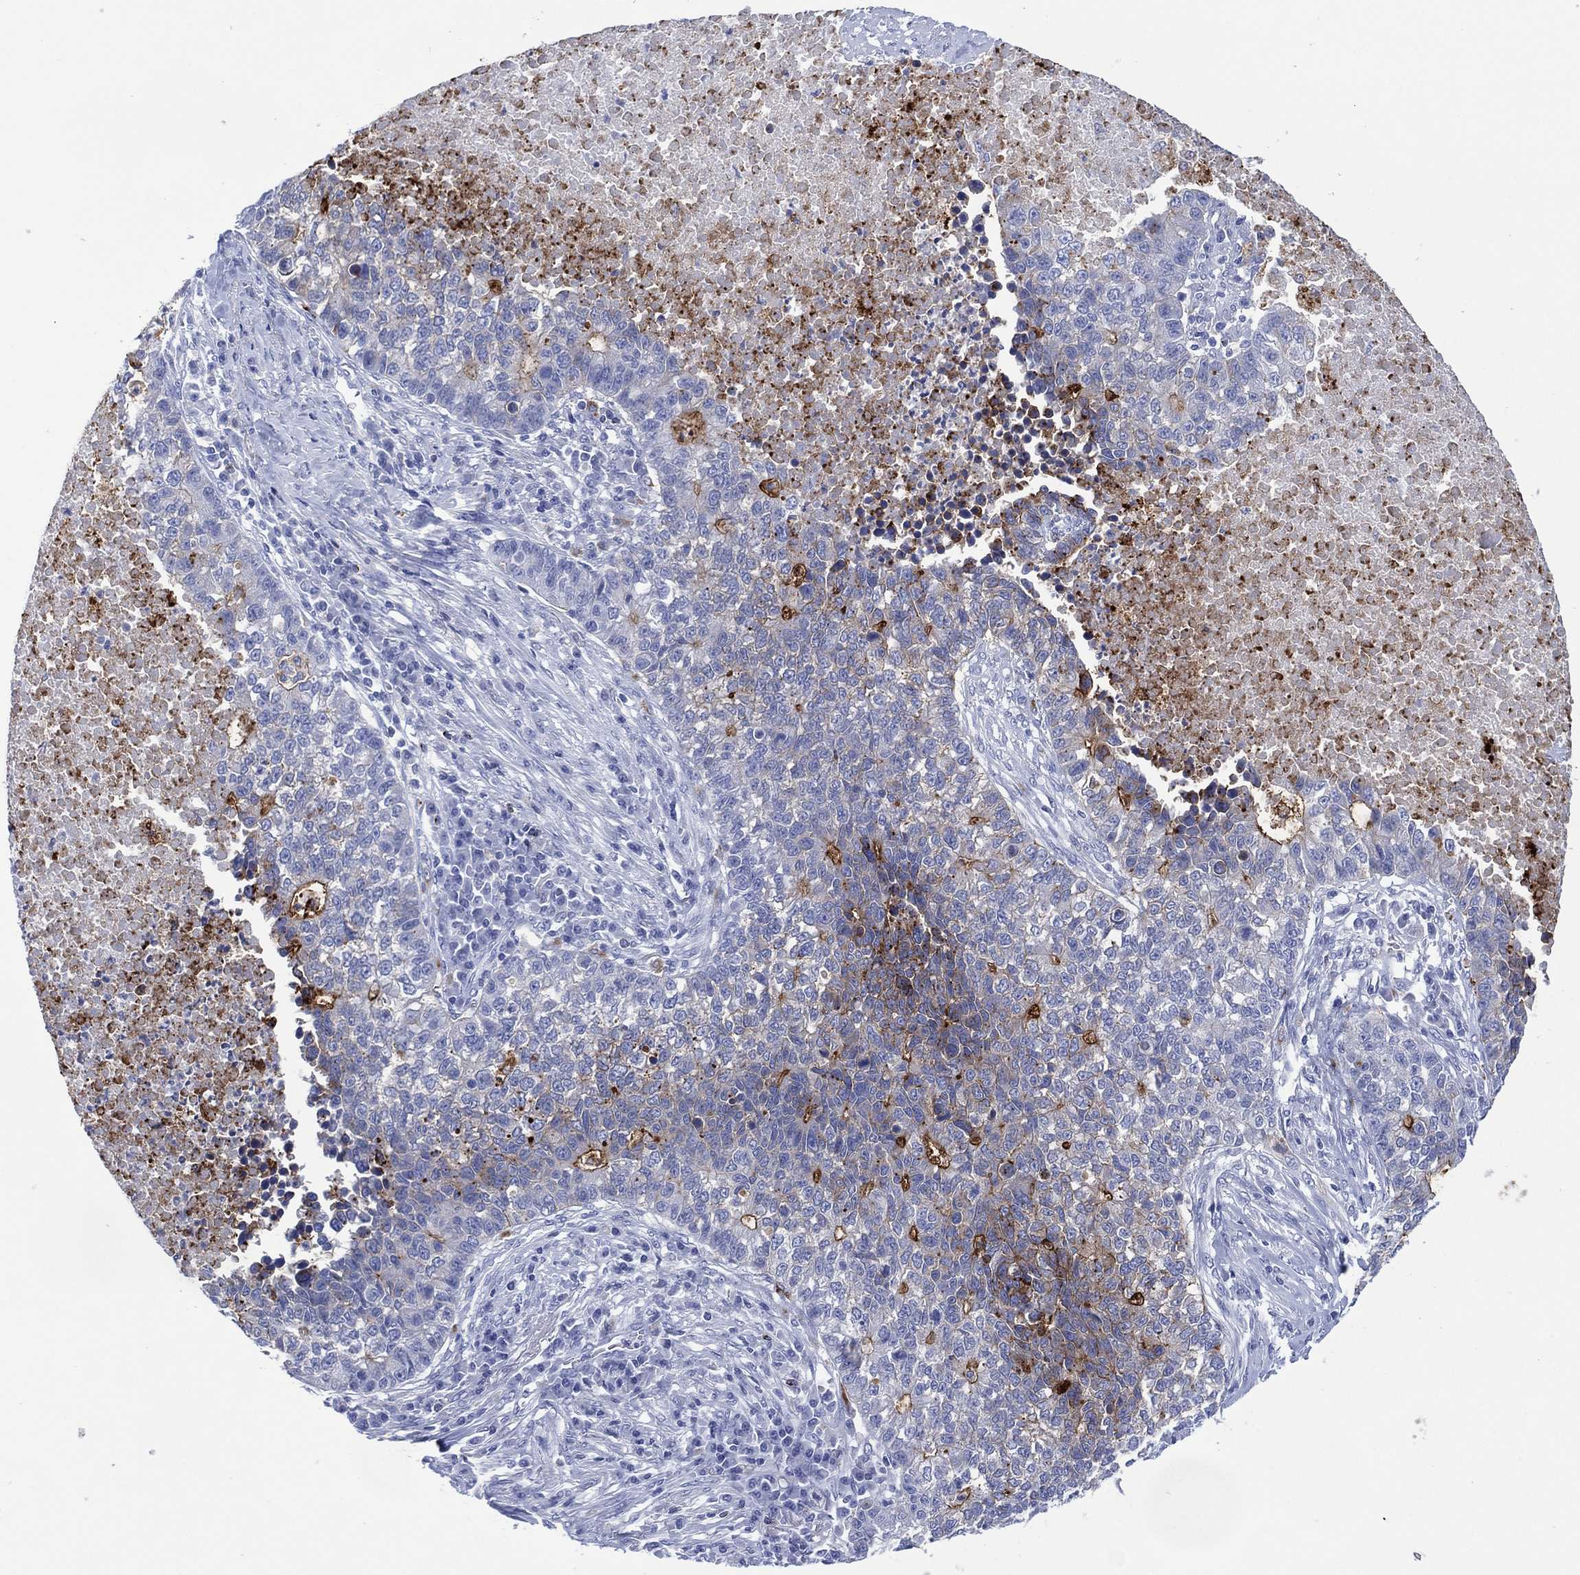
{"staining": {"intensity": "strong", "quantity": "<25%", "location": "cytoplasmic/membranous"}, "tissue": "lung cancer", "cell_type": "Tumor cells", "image_type": "cancer", "snomed": [{"axis": "morphology", "description": "Adenocarcinoma, NOS"}, {"axis": "topography", "description": "Lung"}], "caption": "Tumor cells reveal strong cytoplasmic/membranous expression in about <25% of cells in adenocarcinoma (lung).", "gene": "DPP4", "patient": {"sex": "male", "age": 57}}